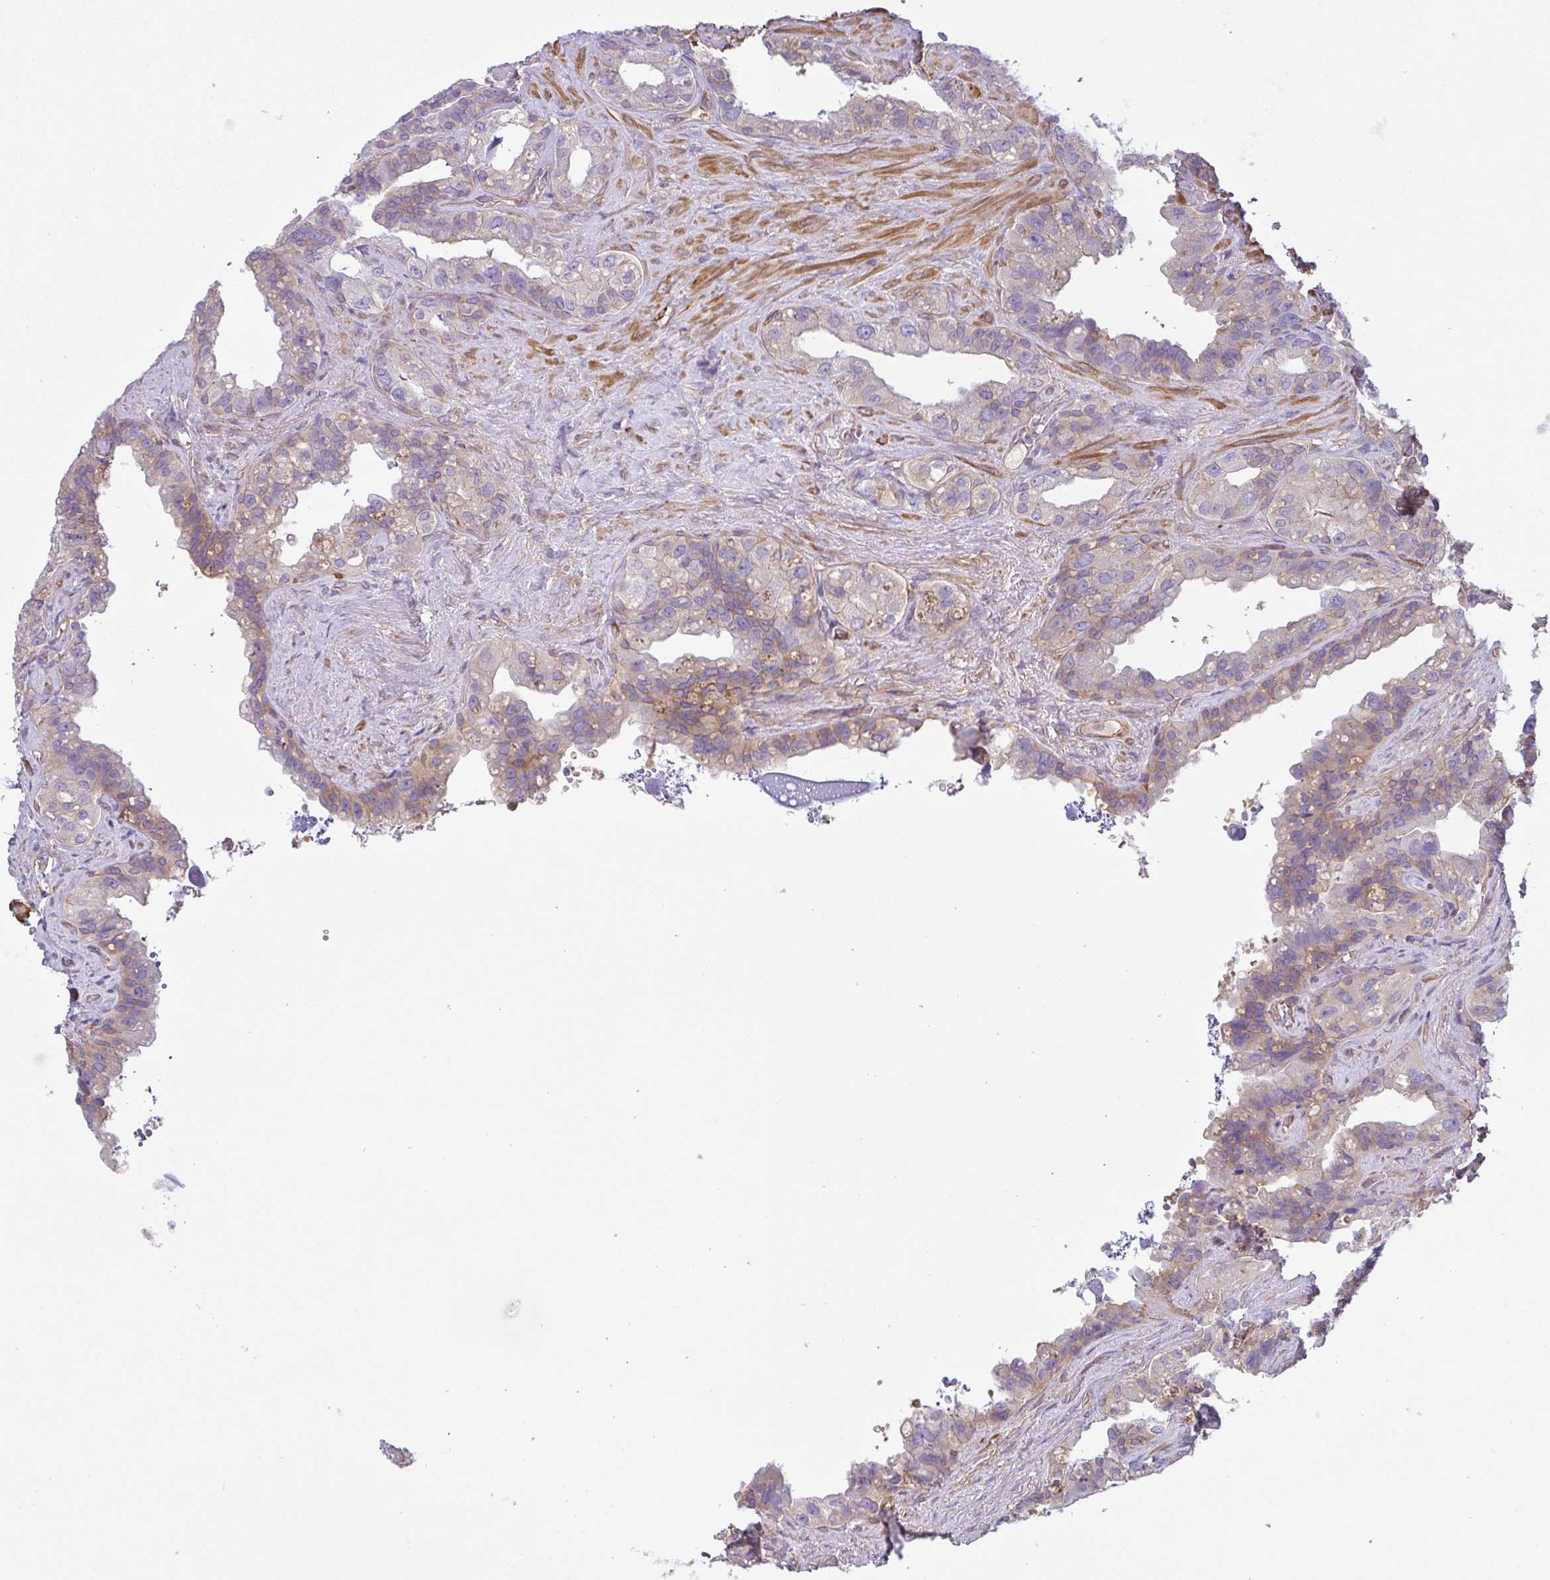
{"staining": {"intensity": "weak", "quantity": "<25%", "location": "cytoplasmic/membranous"}, "tissue": "seminal vesicle", "cell_type": "Glandular cells", "image_type": "normal", "snomed": [{"axis": "morphology", "description": "Normal tissue, NOS"}, {"axis": "topography", "description": "Seminal veicle"}, {"axis": "topography", "description": "Peripheral nerve tissue"}], "caption": "Immunohistochemistry (IHC) of benign human seminal vesicle shows no expression in glandular cells. (Immunohistochemistry (IHC), brightfield microscopy, high magnification).", "gene": "TMEM229A", "patient": {"sex": "male", "age": 76}}